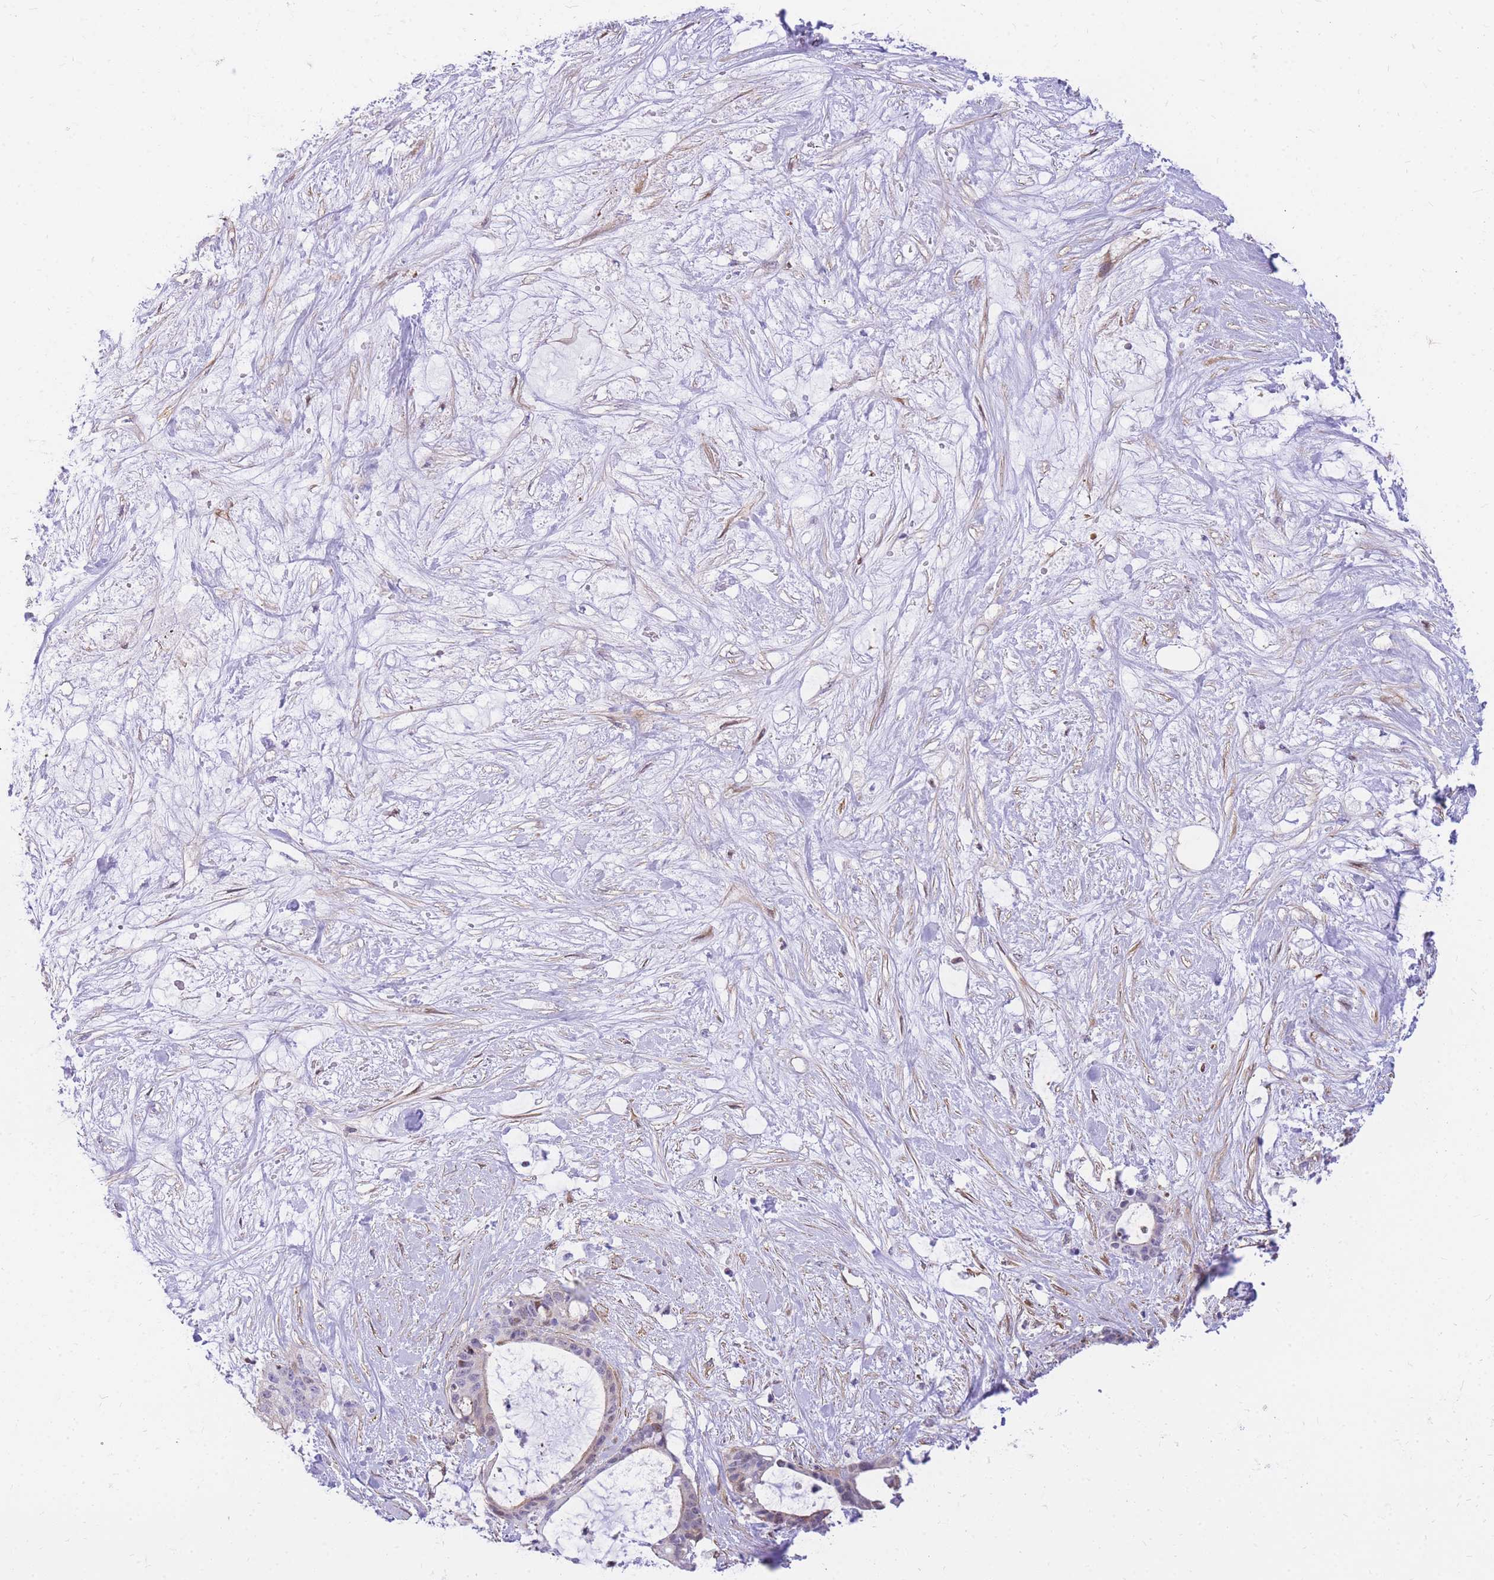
{"staining": {"intensity": "weak", "quantity": "<25%", "location": "cytoplasmic/membranous"}, "tissue": "liver cancer", "cell_type": "Tumor cells", "image_type": "cancer", "snomed": [{"axis": "morphology", "description": "Normal tissue, NOS"}, {"axis": "morphology", "description": "Cholangiocarcinoma"}, {"axis": "topography", "description": "Liver"}, {"axis": "topography", "description": "Peripheral nerve tissue"}], "caption": "IHC of liver cancer (cholangiocarcinoma) exhibits no positivity in tumor cells.", "gene": "S100PBP", "patient": {"sex": "female", "age": 73}}